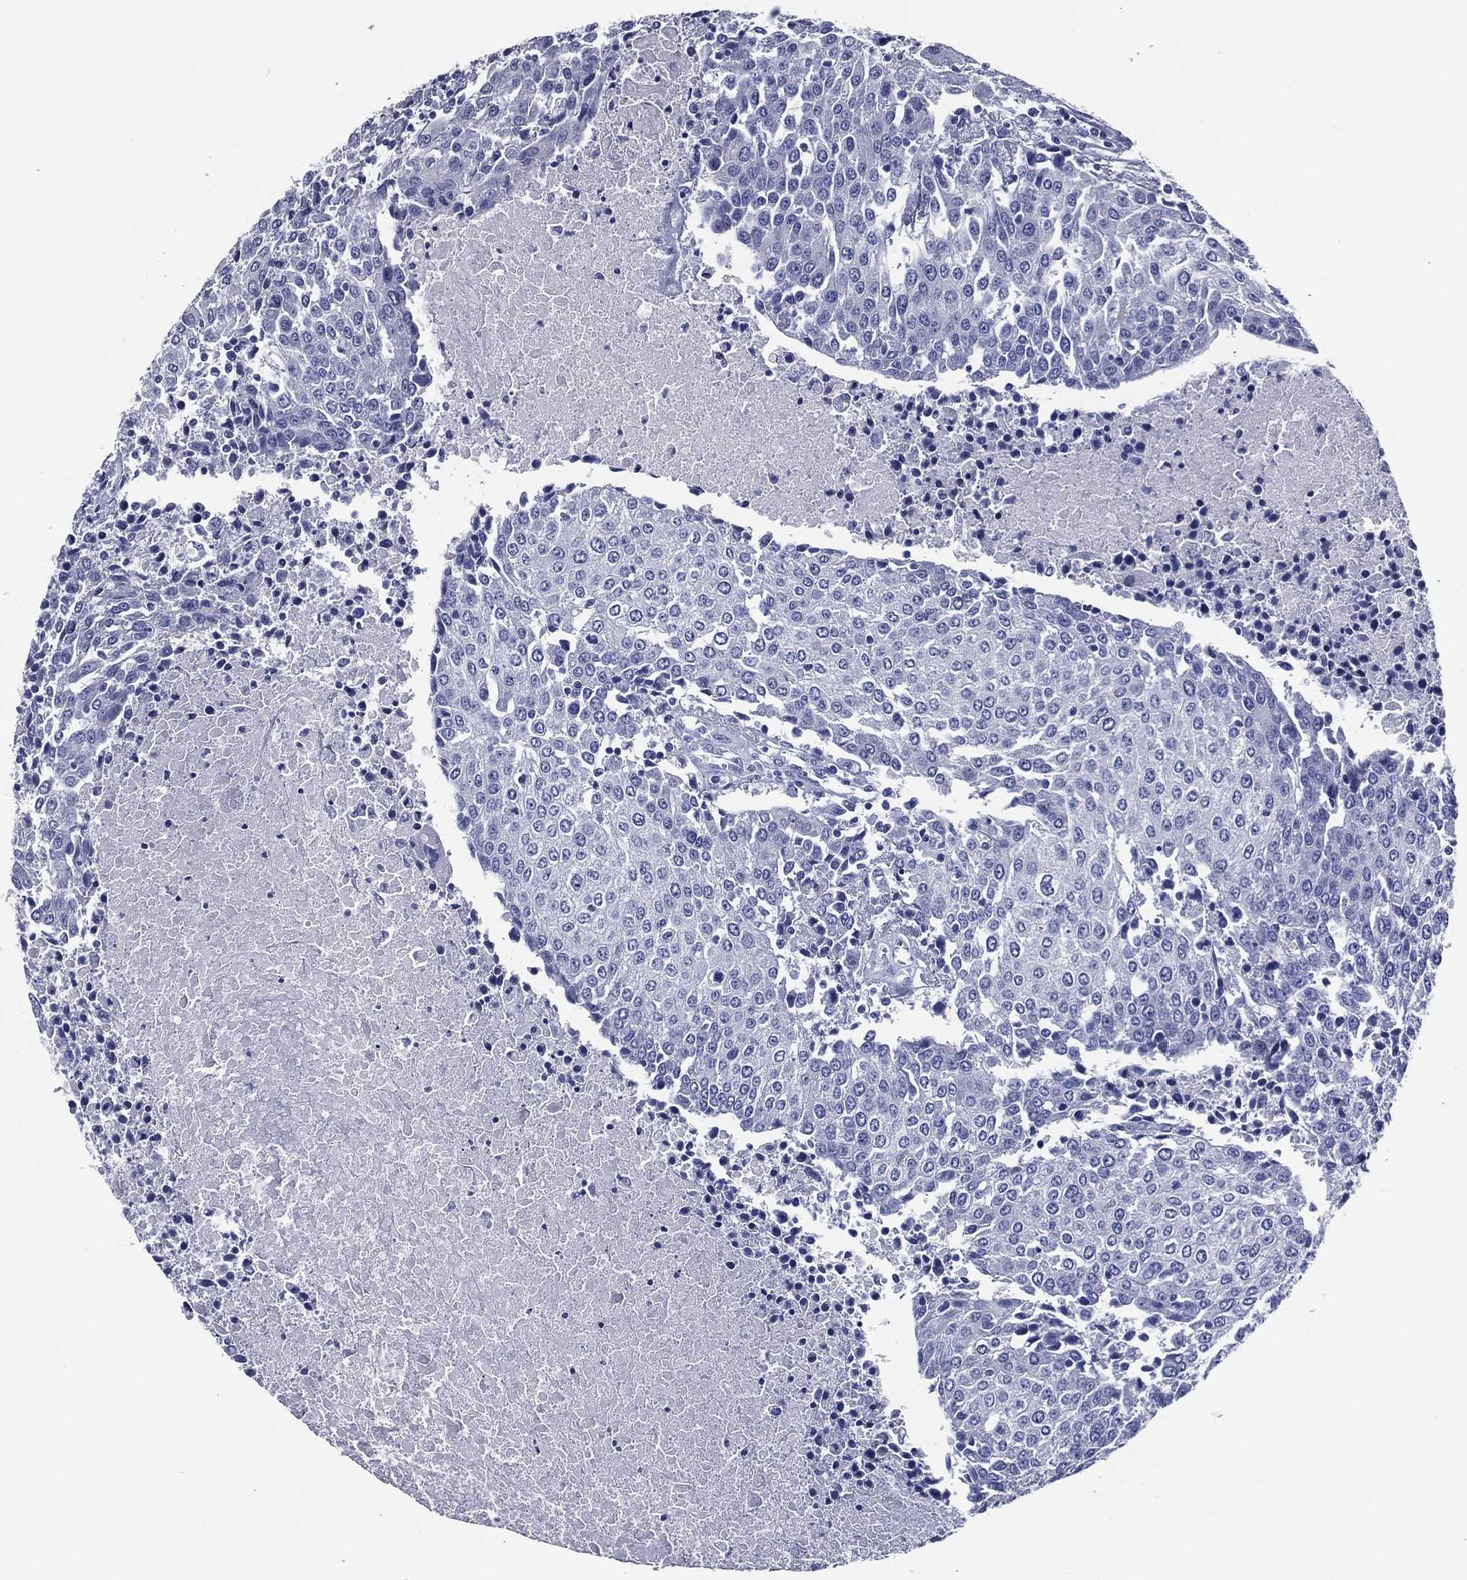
{"staining": {"intensity": "negative", "quantity": "none", "location": "none"}, "tissue": "urothelial cancer", "cell_type": "Tumor cells", "image_type": "cancer", "snomed": [{"axis": "morphology", "description": "Urothelial carcinoma, High grade"}, {"axis": "topography", "description": "Urinary bladder"}], "caption": "Immunohistochemistry micrograph of neoplastic tissue: urothelial carcinoma (high-grade) stained with DAB (3,3'-diaminobenzidine) shows no significant protein positivity in tumor cells.", "gene": "ACE2", "patient": {"sex": "female", "age": 85}}